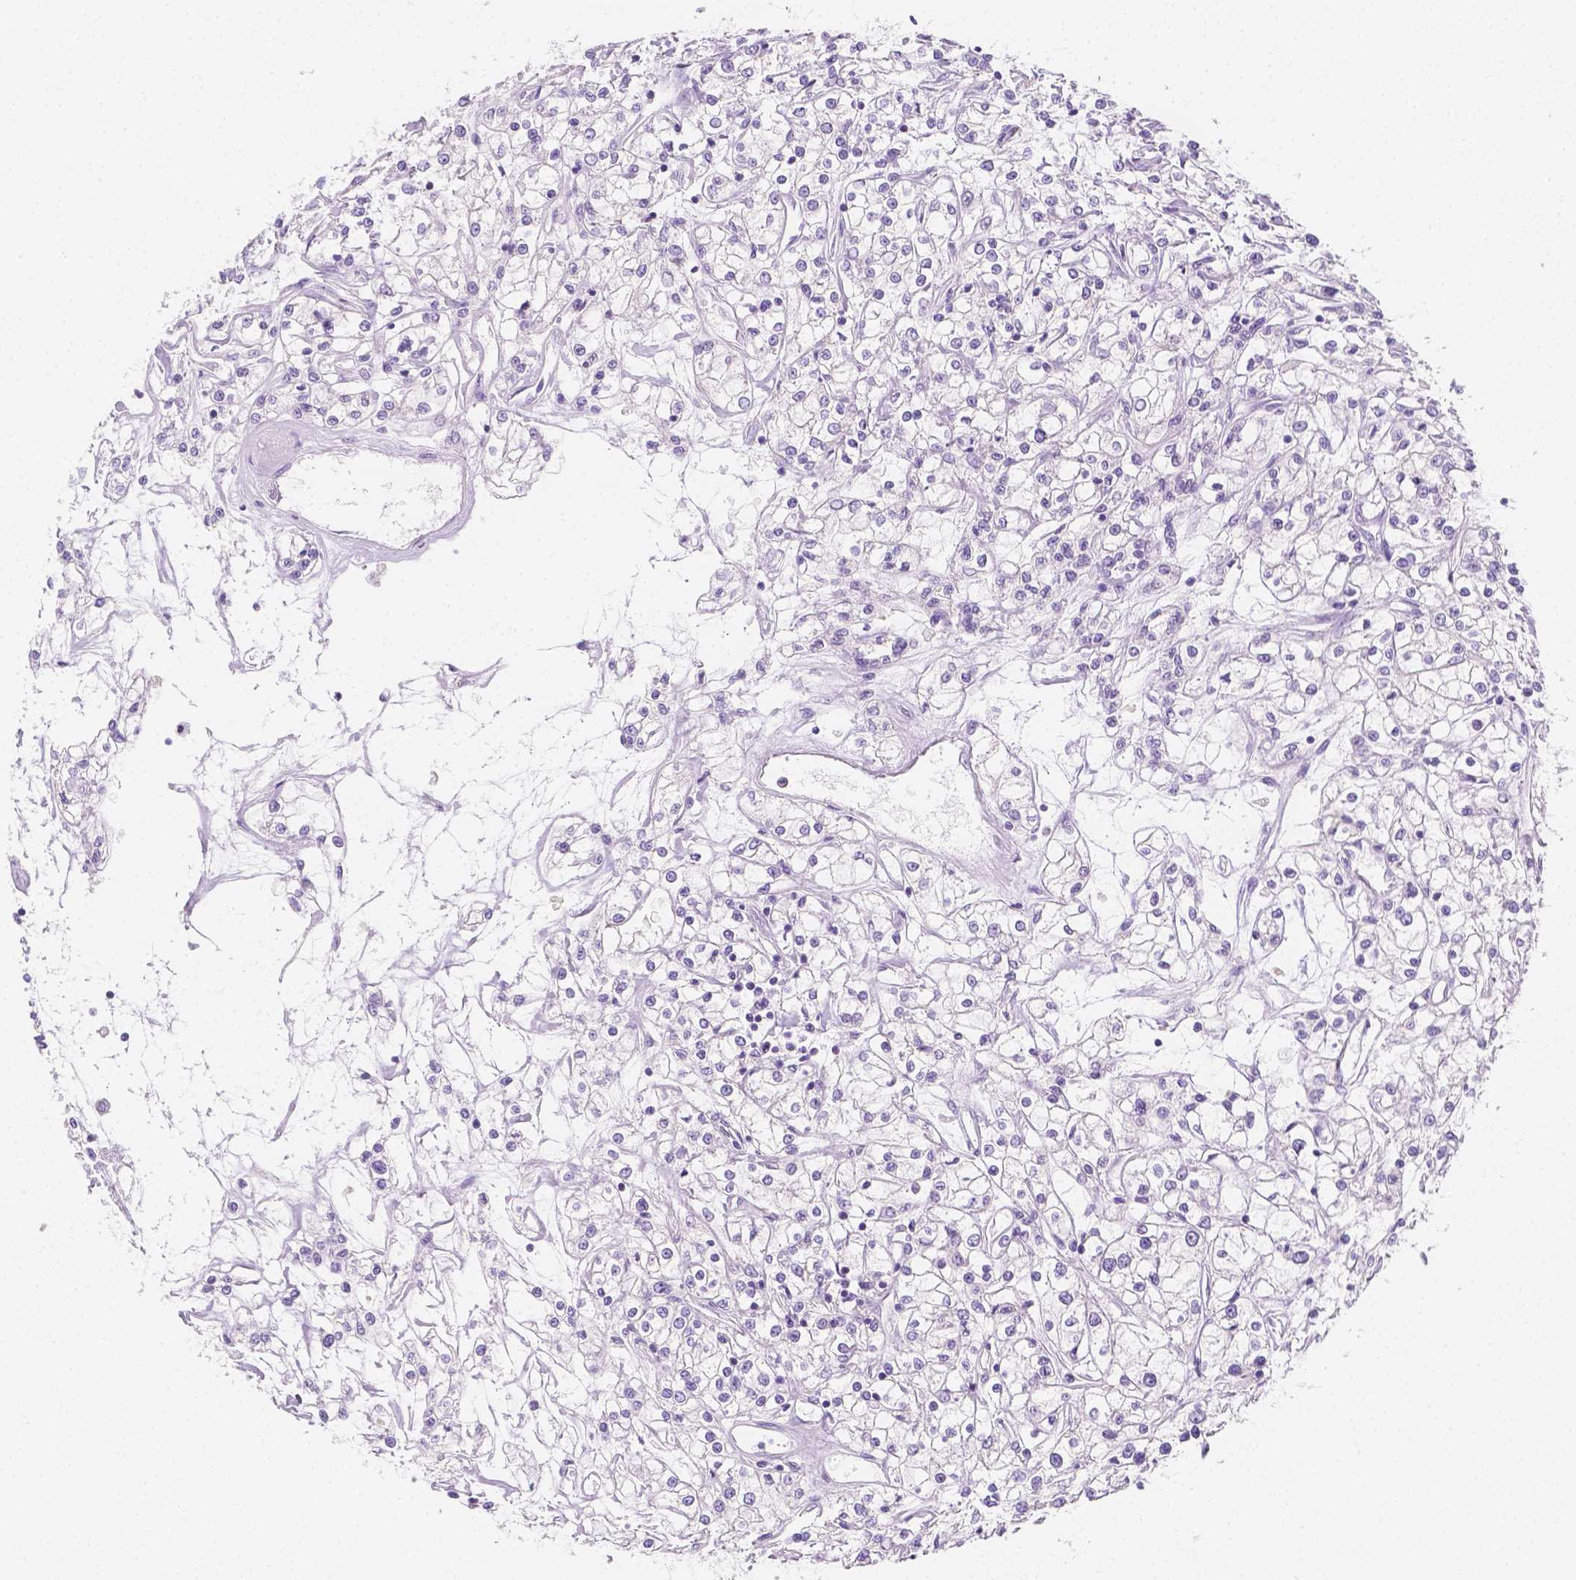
{"staining": {"intensity": "negative", "quantity": "none", "location": "none"}, "tissue": "renal cancer", "cell_type": "Tumor cells", "image_type": "cancer", "snomed": [{"axis": "morphology", "description": "Adenocarcinoma, NOS"}, {"axis": "topography", "description": "Kidney"}], "caption": "The immunohistochemistry (IHC) histopathology image has no significant positivity in tumor cells of renal cancer tissue. (Immunohistochemistry, brightfield microscopy, high magnification).", "gene": "SGTB", "patient": {"sex": "female", "age": 59}}